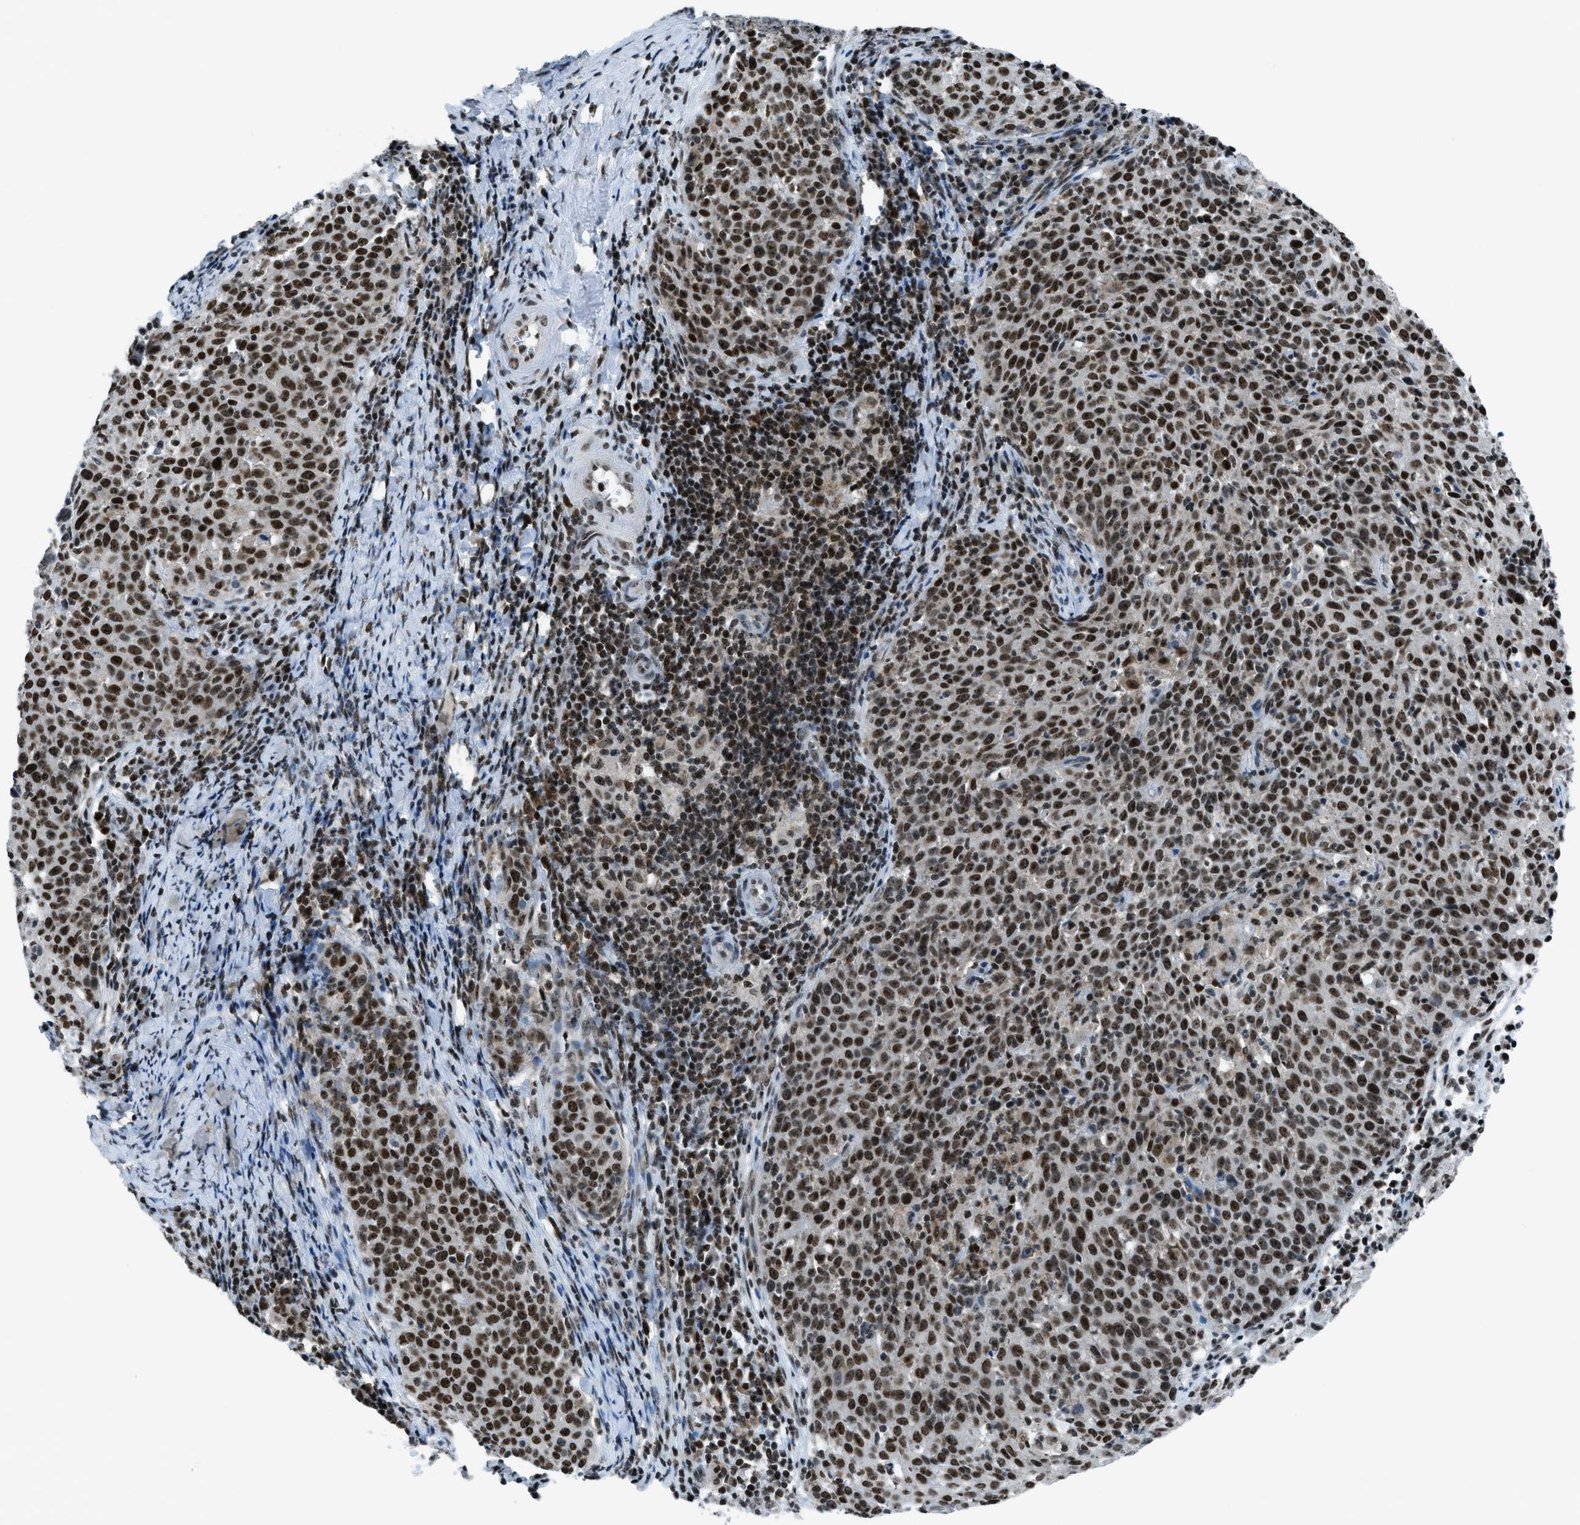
{"staining": {"intensity": "strong", "quantity": ">75%", "location": "nuclear"}, "tissue": "cervical cancer", "cell_type": "Tumor cells", "image_type": "cancer", "snomed": [{"axis": "morphology", "description": "Squamous cell carcinoma, NOS"}, {"axis": "topography", "description": "Cervix"}], "caption": "Protein expression analysis of cervical cancer shows strong nuclear expression in approximately >75% of tumor cells. (Brightfield microscopy of DAB IHC at high magnification).", "gene": "RAD51B", "patient": {"sex": "female", "age": 38}}